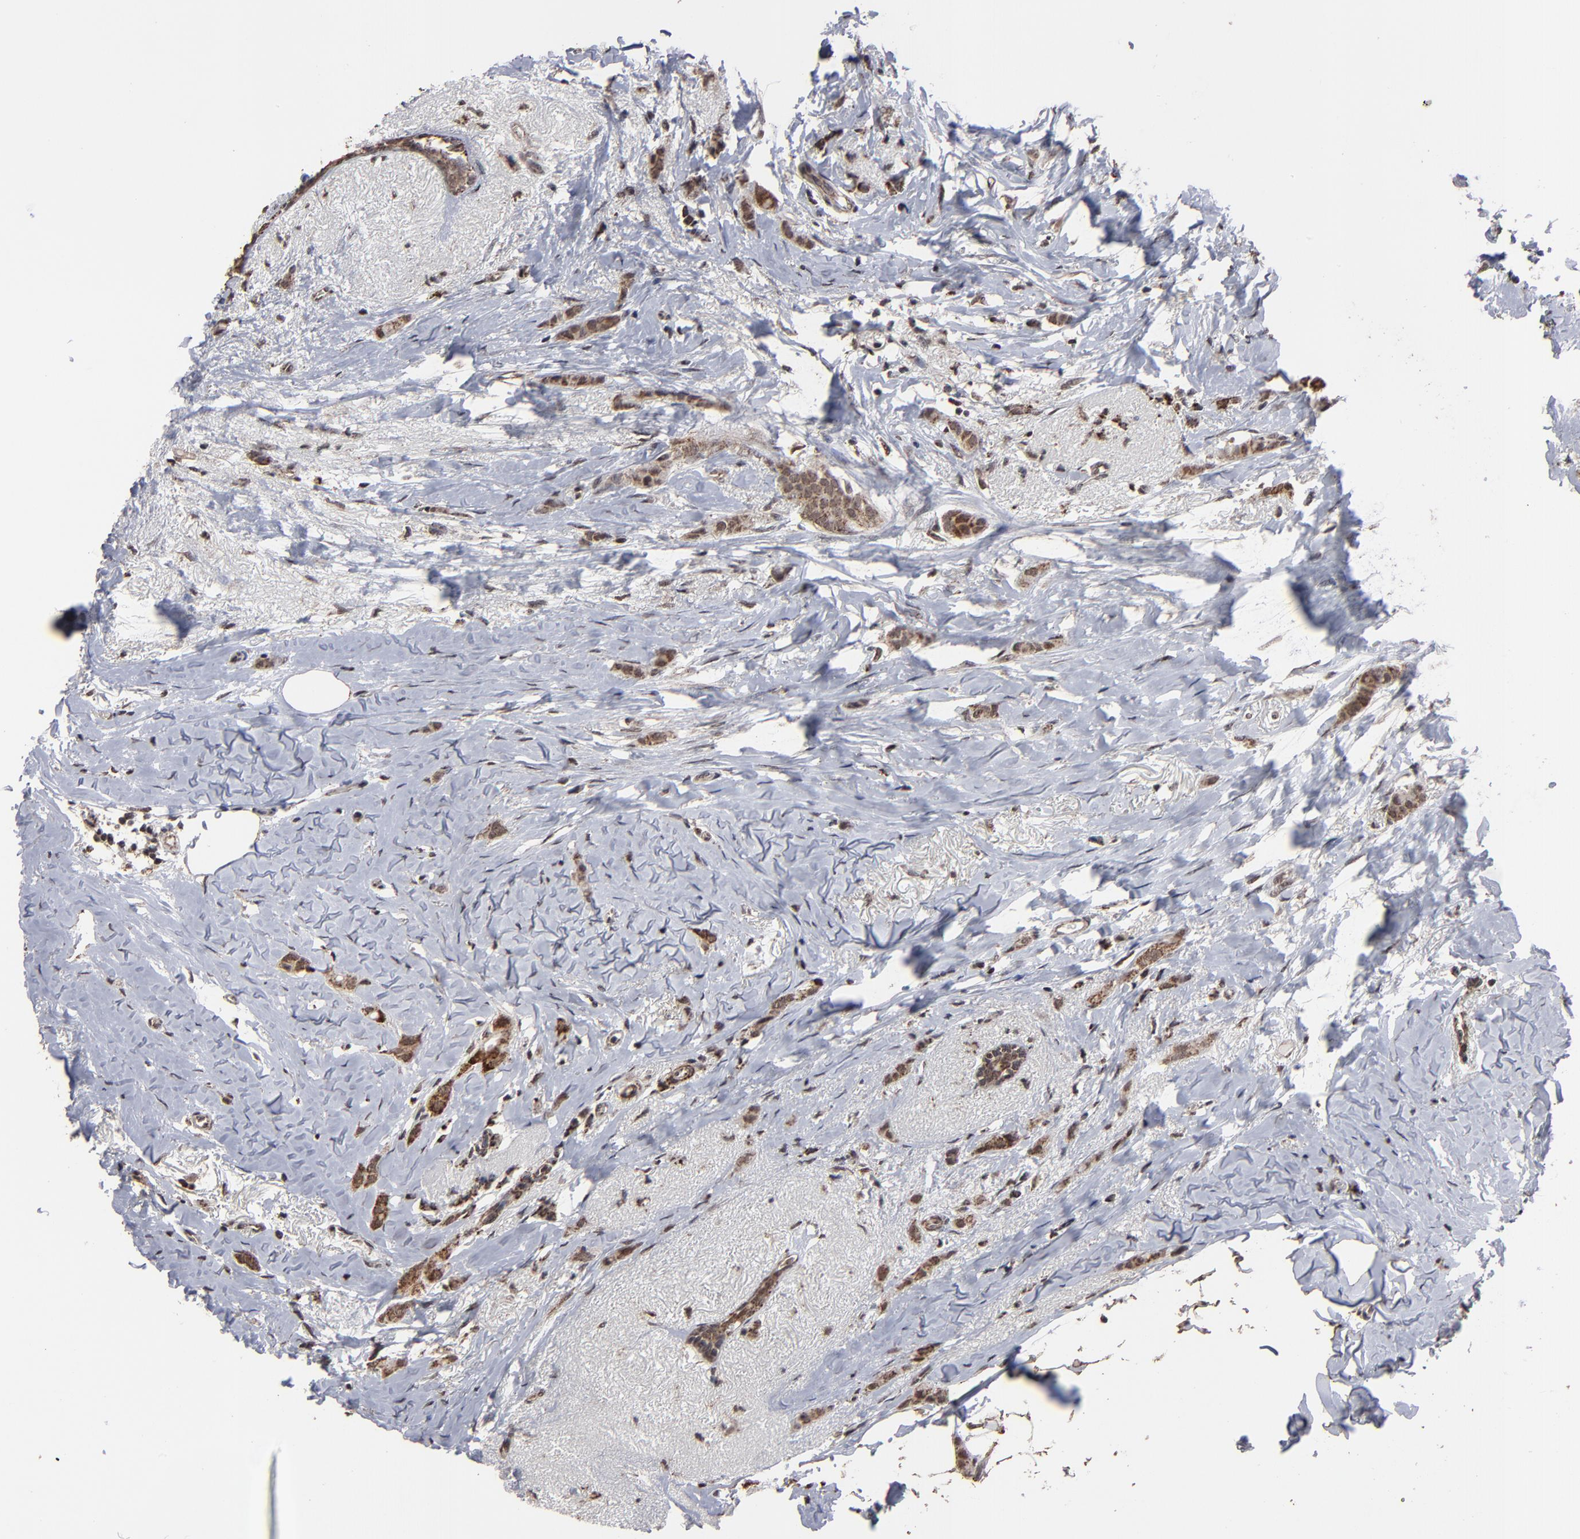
{"staining": {"intensity": "moderate", "quantity": ">75%", "location": "cytoplasmic/membranous,nuclear"}, "tissue": "breast cancer", "cell_type": "Tumor cells", "image_type": "cancer", "snomed": [{"axis": "morphology", "description": "Lobular carcinoma"}, {"axis": "topography", "description": "Breast"}], "caption": "An image of breast cancer stained for a protein exhibits moderate cytoplasmic/membranous and nuclear brown staining in tumor cells.", "gene": "BNIP3", "patient": {"sex": "female", "age": 55}}